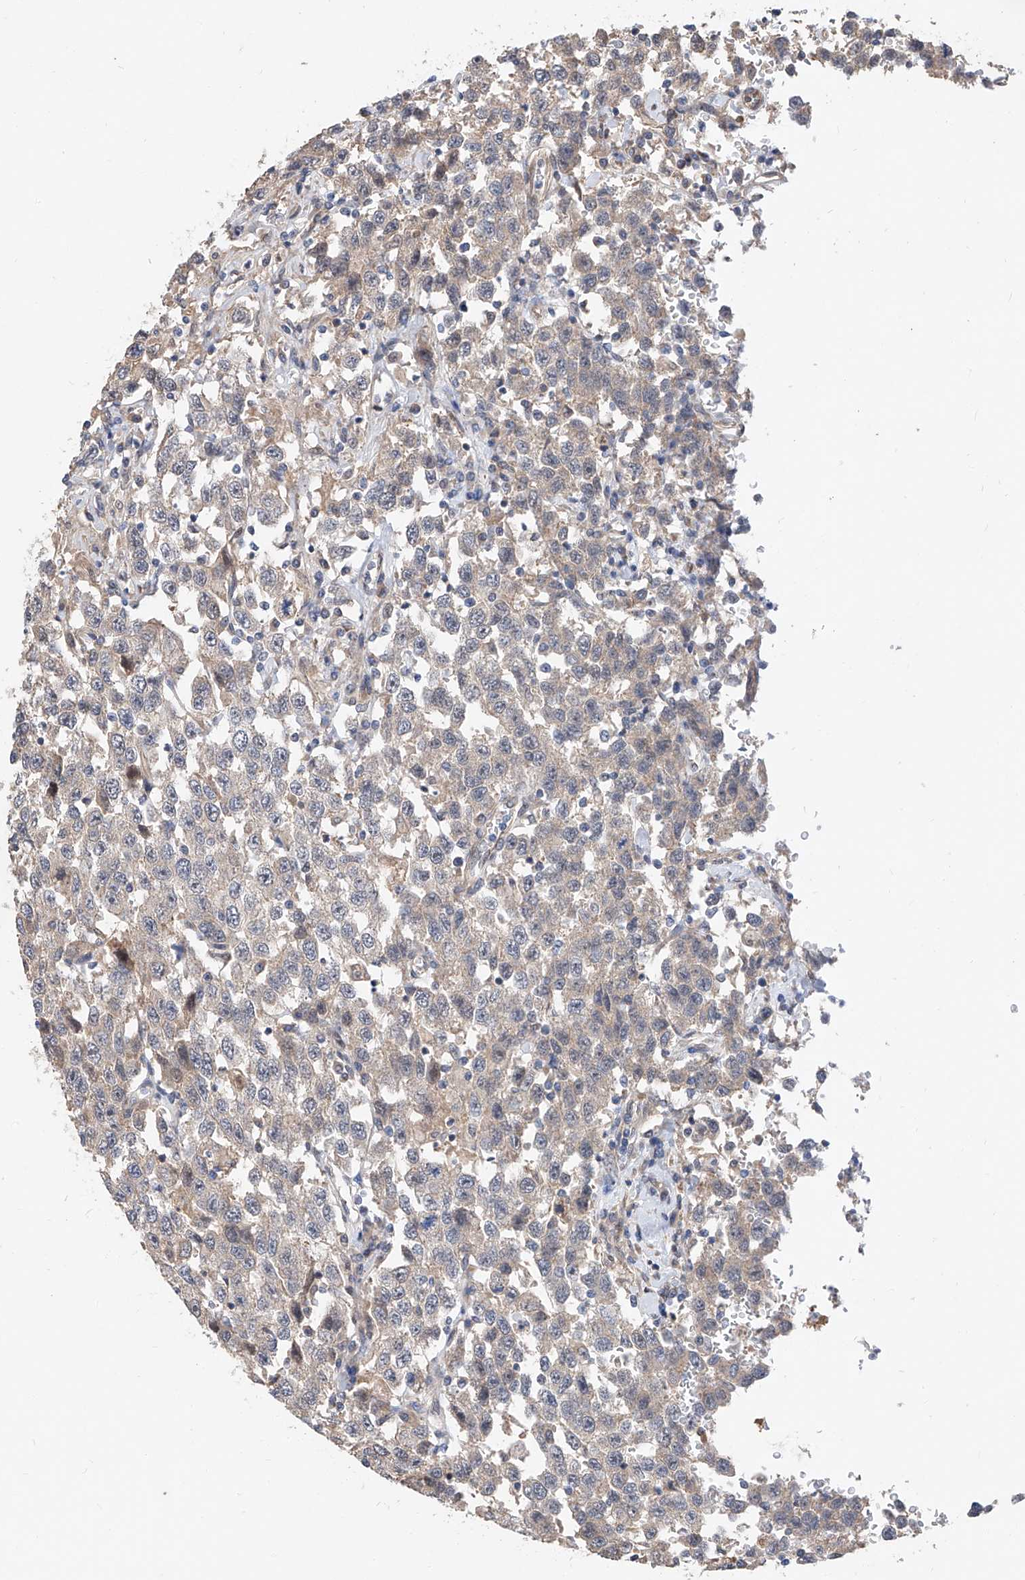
{"staining": {"intensity": "negative", "quantity": "none", "location": "none"}, "tissue": "testis cancer", "cell_type": "Tumor cells", "image_type": "cancer", "snomed": [{"axis": "morphology", "description": "Seminoma, NOS"}, {"axis": "topography", "description": "Testis"}], "caption": "Tumor cells show no significant protein expression in testis cancer.", "gene": "MAGEE2", "patient": {"sex": "male", "age": 41}}